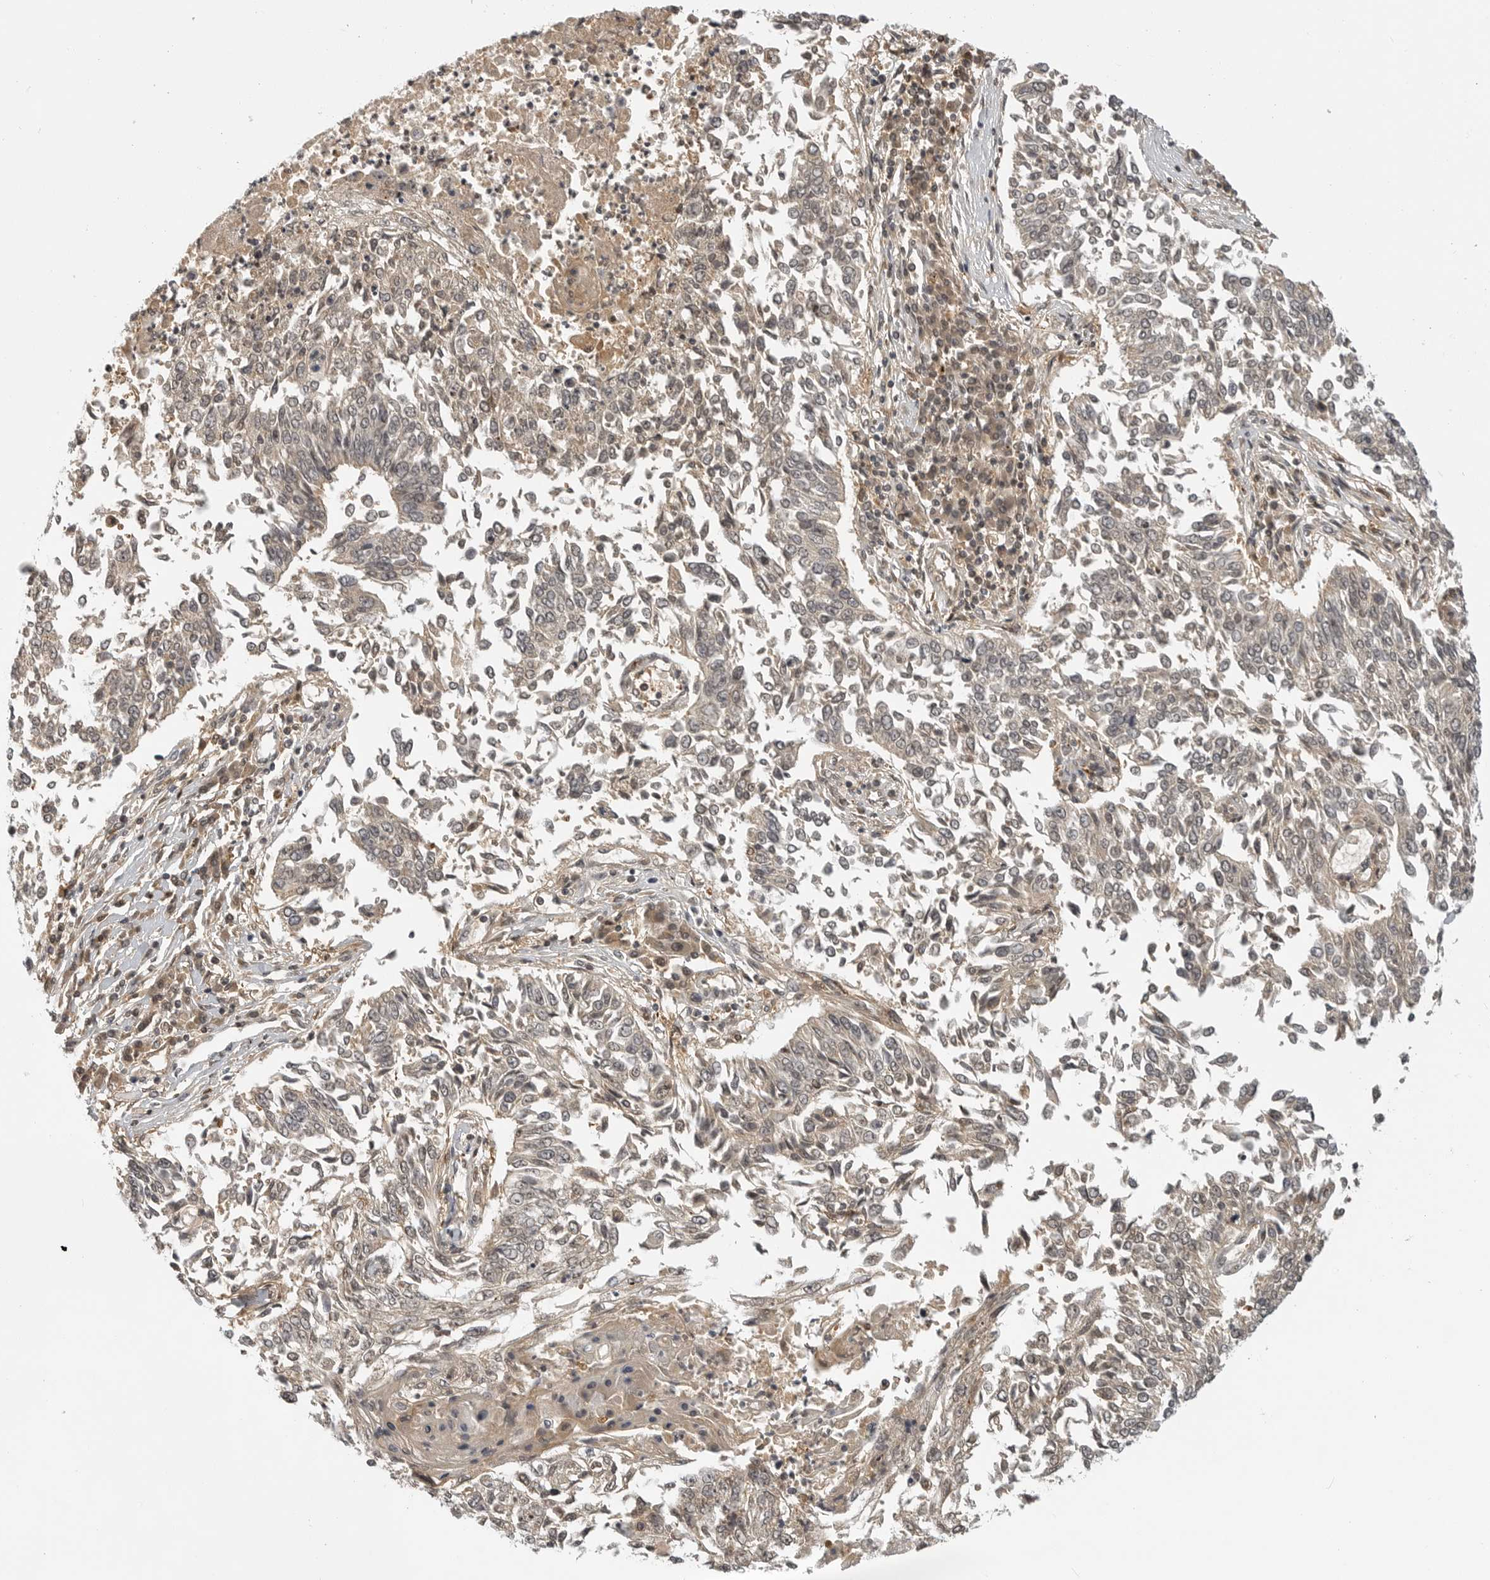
{"staining": {"intensity": "negative", "quantity": "none", "location": "none"}, "tissue": "lung cancer", "cell_type": "Tumor cells", "image_type": "cancer", "snomed": [{"axis": "morphology", "description": "Normal tissue, NOS"}, {"axis": "morphology", "description": "Squamous cell carcinoma, NOS"}, {"axis": "topography", "description": "Cartilage tissue"}, {"axis": "topography", "description": "Bronchus"}, {"axis": "topography", "description": "Lung"}, {"axis": "topography", "description": "Peripheral nerve tissue"}], "caption": "DAB (3,3'-diaminobenzidine) immunohistochemical staining of human squamous cell carcinoma (lung) displays no significant positivity in tumor cells. (Stains: DAB immunohistochemistry (IHC) with hematoxylin counter stain, Microscopy: brightfield microscopy at high magnification).", "gene": "CTIF", "patient": {"sex": "female", "age": 49}}